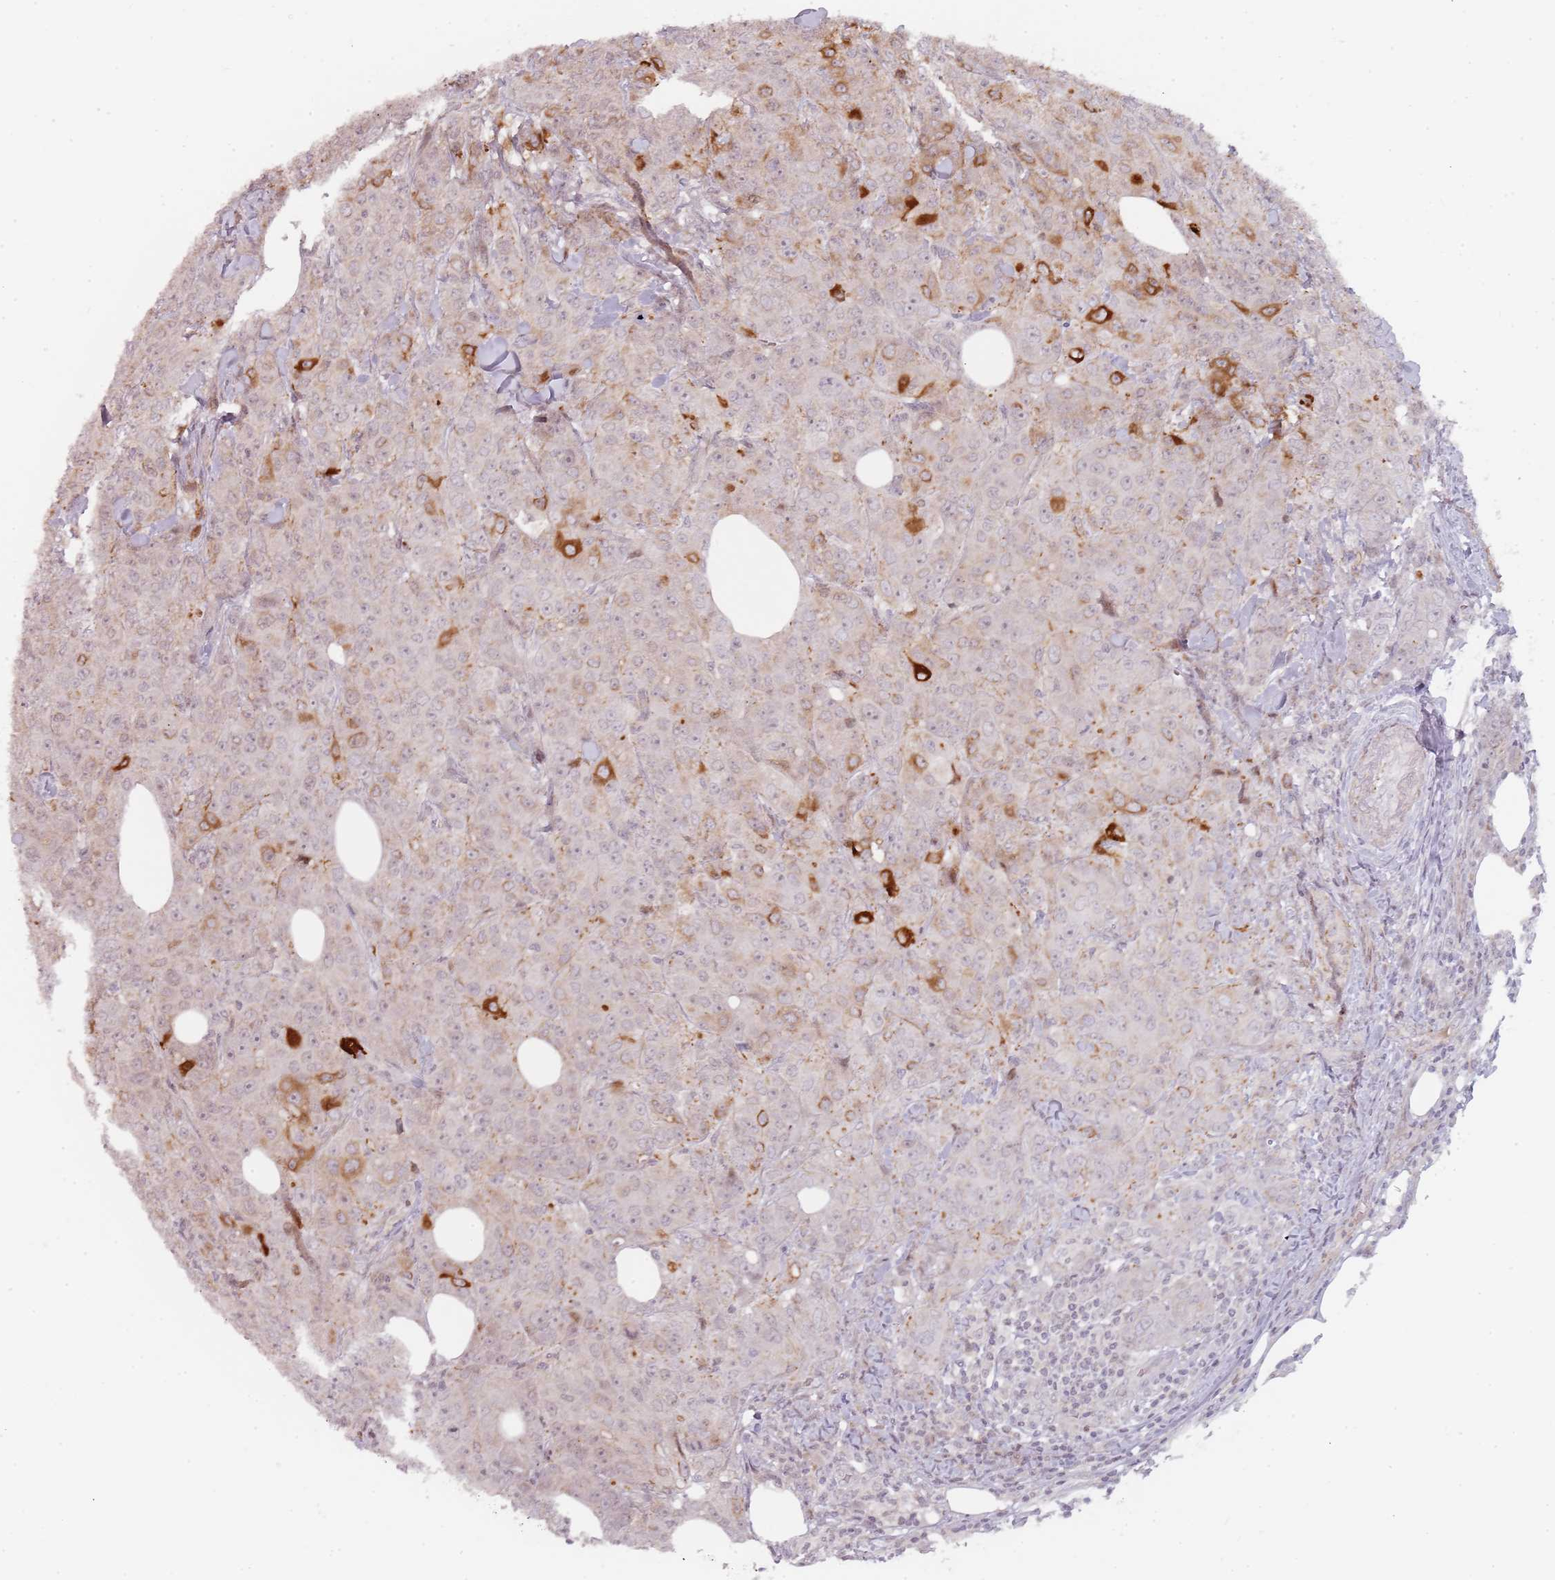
{"staining": {"intensity": "strong", "quantity": "<25%", "location": "cytoplasmic/membranous"}, "tissue": "breast cancer", "cell_type": "Tumor cells", "image_type": "cancer", "snomed": [{"axis": "morphology", "description": "Duct carcinoma"}, {"axis": "topography", "description": "Breast"}], "caption": "Tumor cells demonstrate strong cytoplasmic/membranous staining in approximately <25% of cells in intraductal carcinoma (breast).", "gene": "RPS6KA2", "patient": {"sex": "female", "age": 43}}